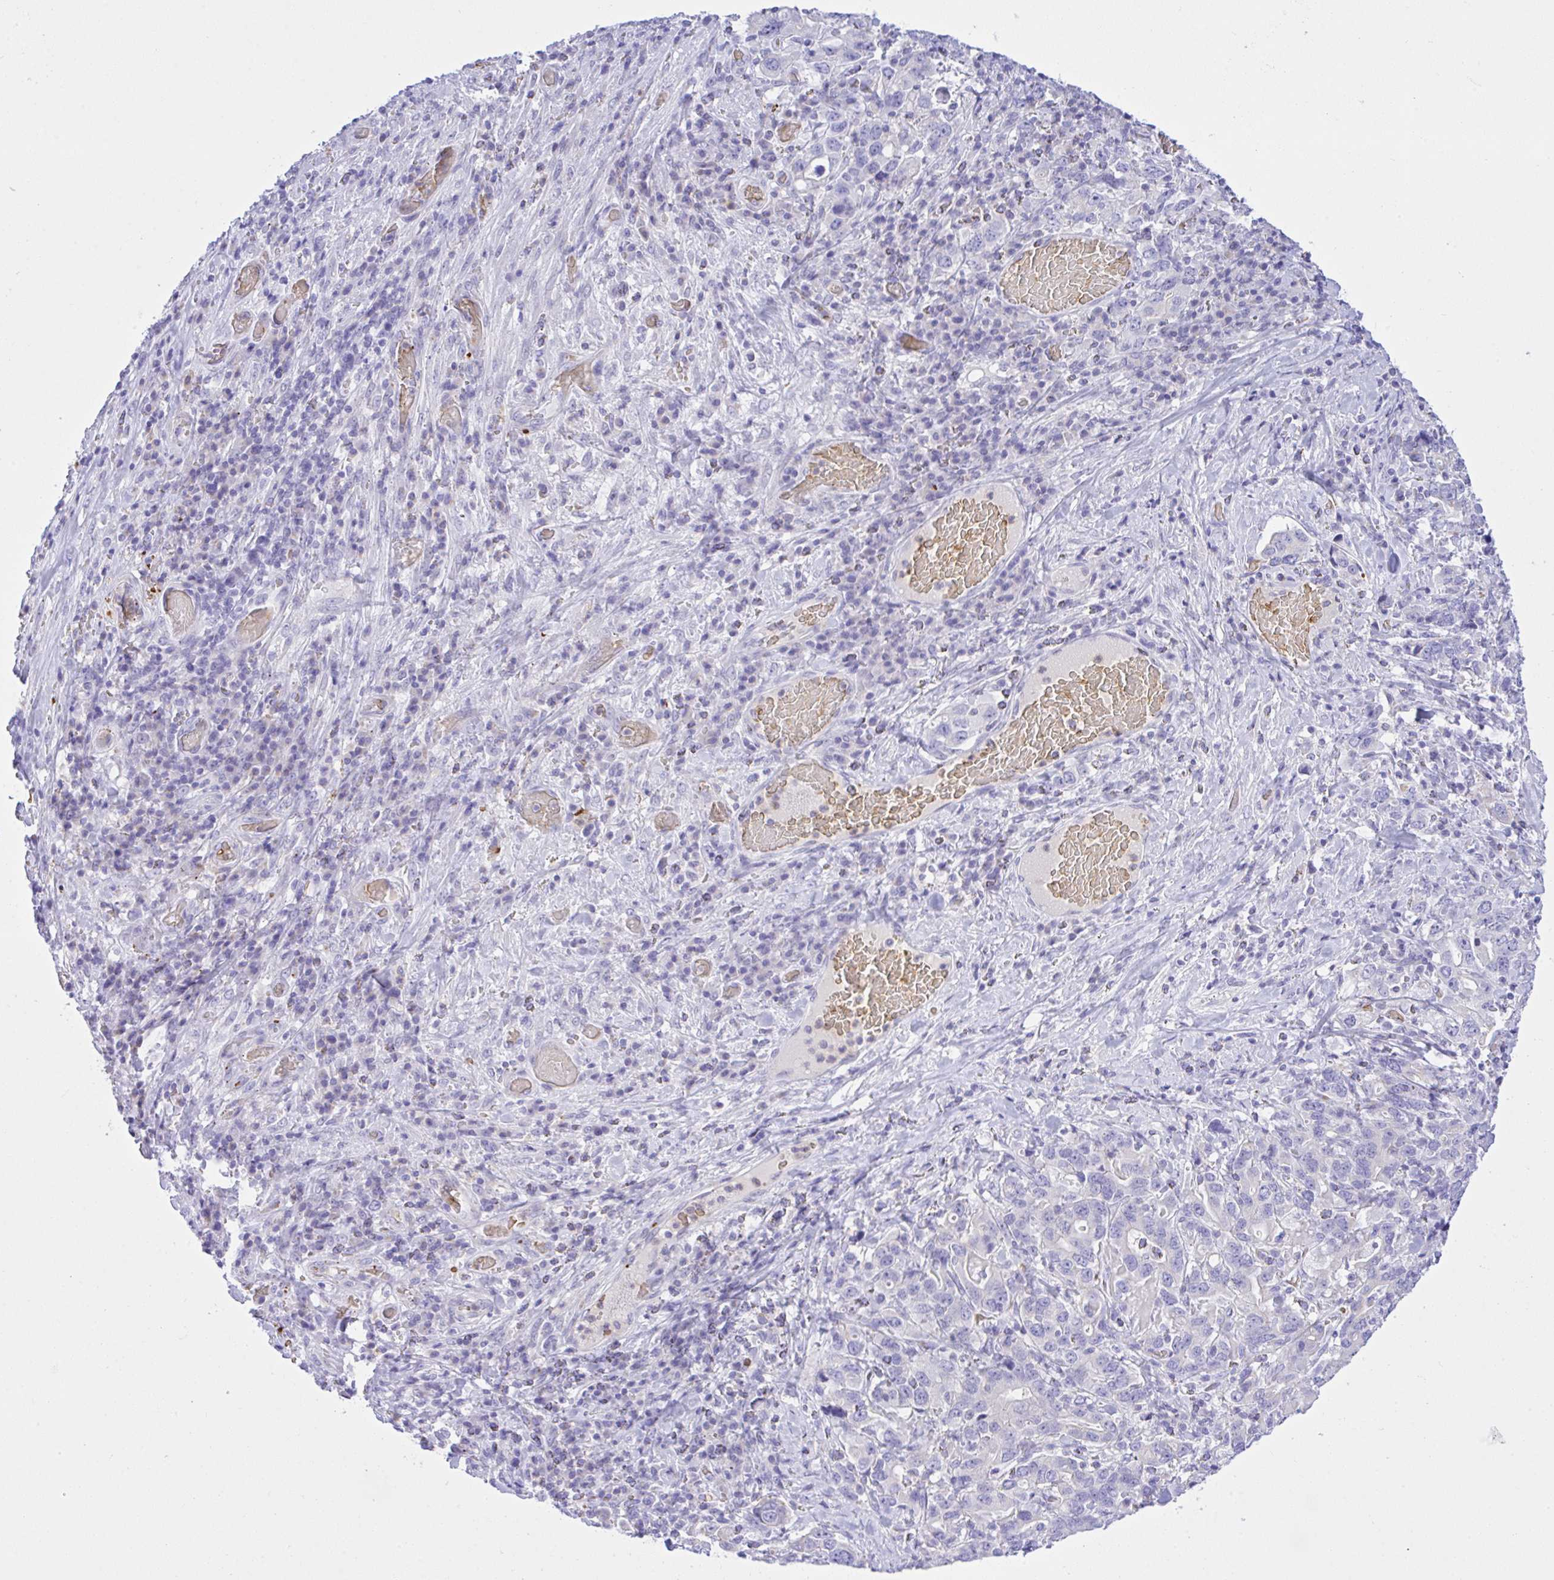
{"staining": {"intensity": "negative", "quantity": "none", "location": "none"}, "tissue": "stomach cancer", "cell_type": "Tumor cells", "image_type": "cancer", "snomed": [{"axis": "morphology", "description": "Adenocarcinoma, NOS"}, {"axis": "topography", "description": "Stomach, upper"}, {"axis": "topography", "description": "Stomach"}], "caption": "This micrograph is of adenocarcinoma (stomach) stained with IHC to label a protein in brown with the nuclei are counter-stained blue. There is no positivity in tumor cells. (DAB (3,3'-diaminobenzidine) immunohistochemistry (IHC) visualized using brightfield microscopy, high magnification).", "gene": "ZNF221", "patient": {"sex": "male", "age": 62}}